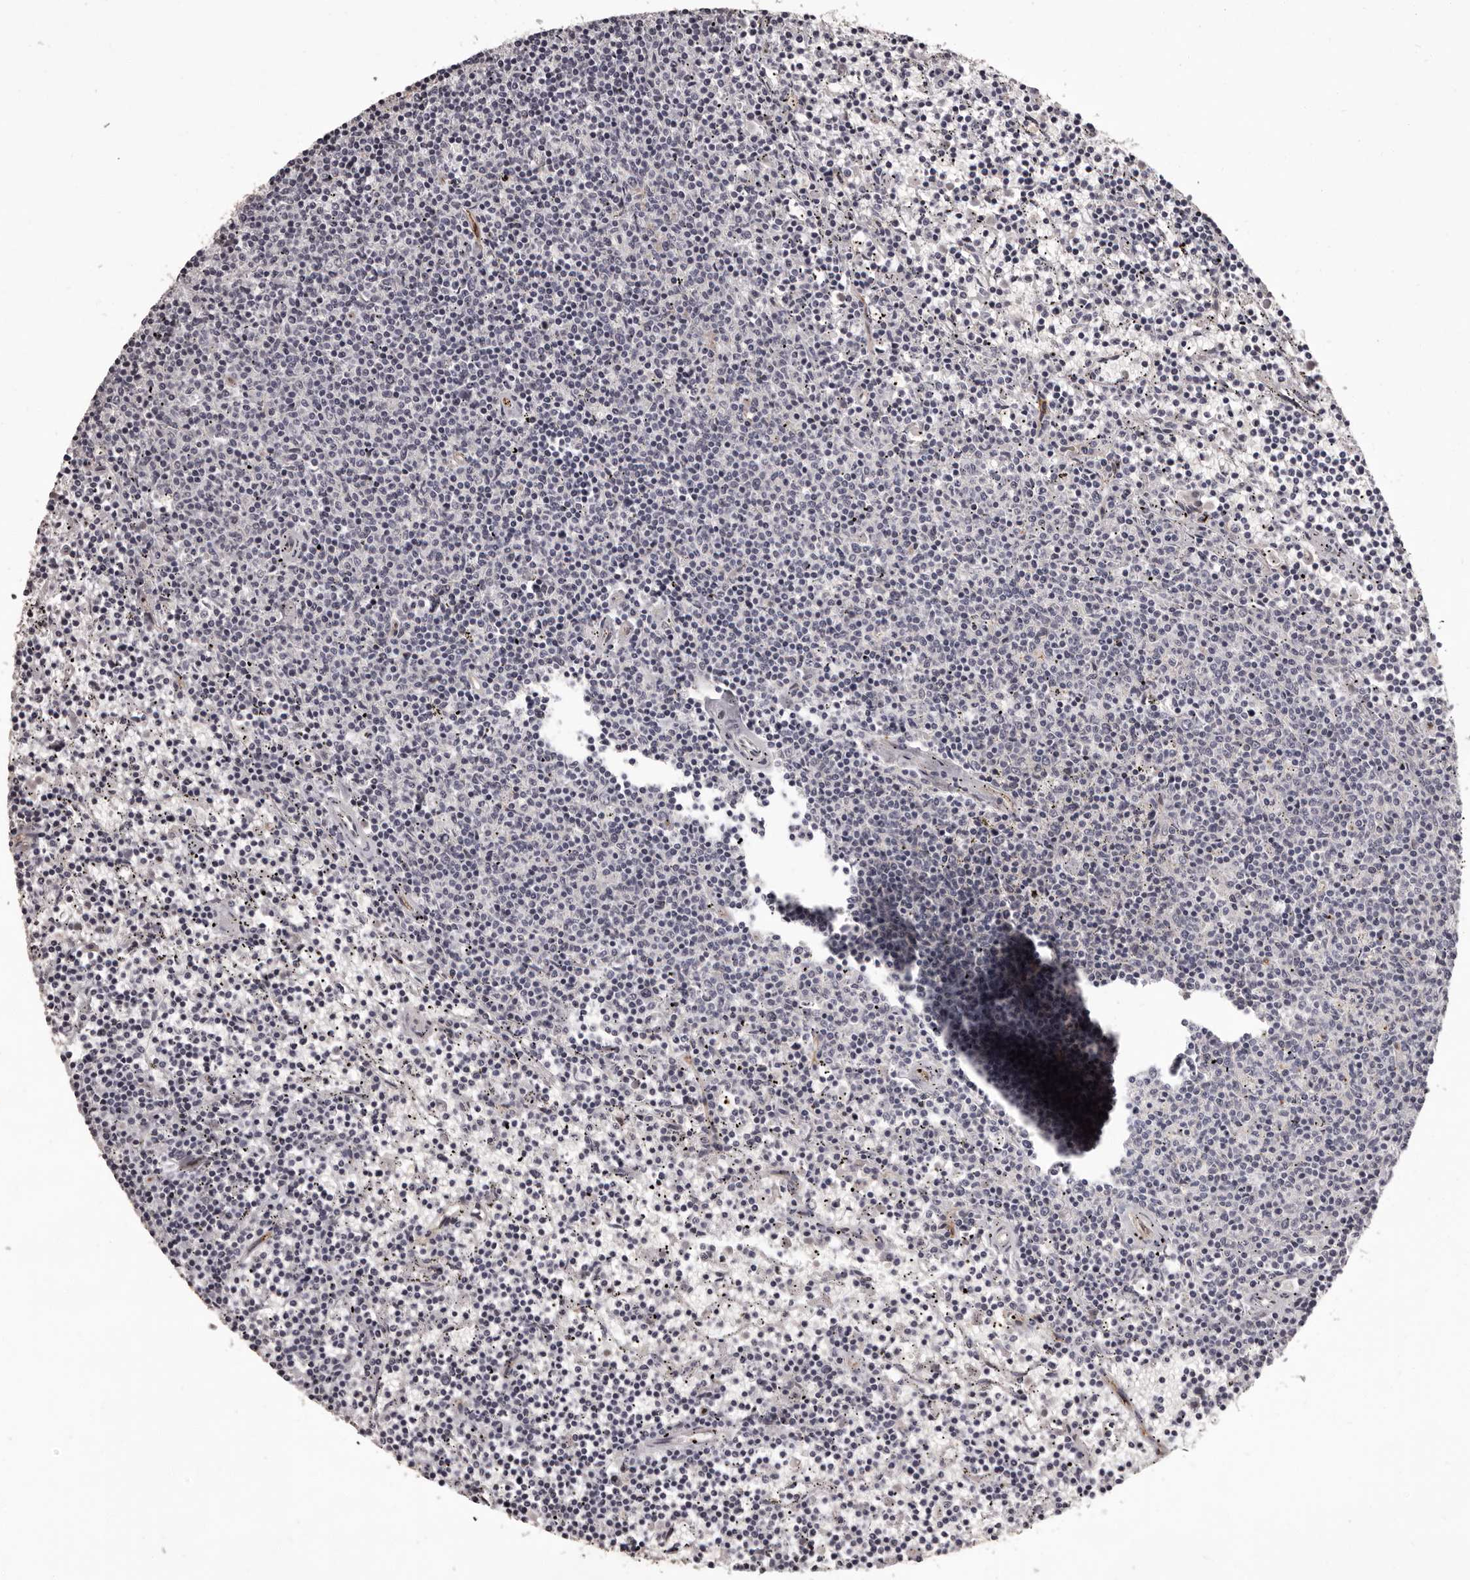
{"staining": {"intensity": "negative", "quantity": "none", "location": "none"}, "tissue": "lymphoma", "cell_type": "Tumor cells", "image_type": "cancer", "snomed": [{"axis": "morphology", "description": "Malignant lymphoma, non-Hodgkin's type, Low grade"}, {"axis": "topography", "description": "Spleen"}], "caption": "Tumor cells show no significant staining in lymphoma.", "gene": "GPR78", "patient": {"sex": "female", "age": 50}}